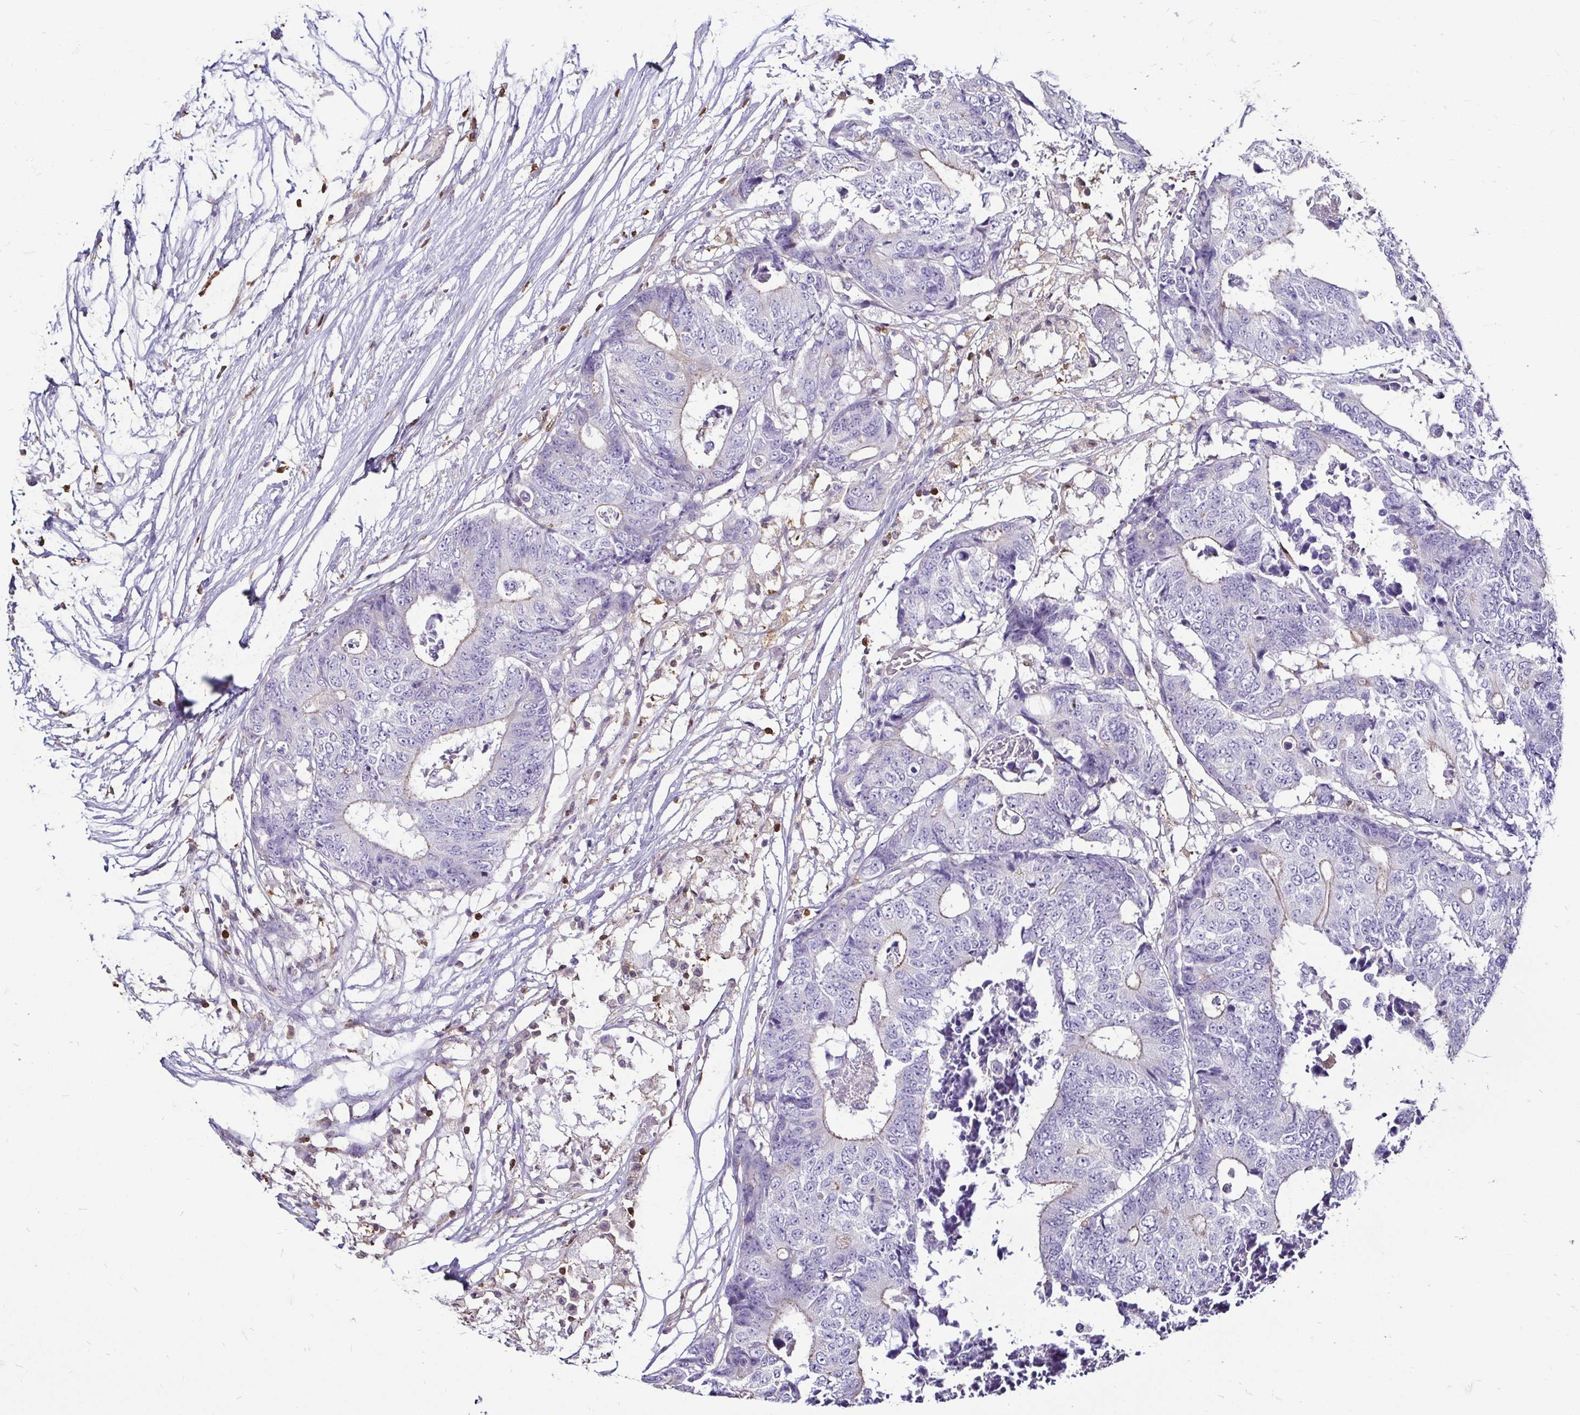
{"staining": {"intensity": "weak", "quantity": "<25%", "location": "cytoplasmic/membranous"}, "tissue": "colorectal cancer", "cell_type": "Tumor cells", "image_type": "cancer", "snomed": [{"axis": "morphology", "description": "Adenocarcinoma, NOS"}, {"axis": "topography", "description": "Colon"}], "caption": "Tumor cells are negative for protein expression in human colorectal cancer (adenocarcinoma).", "gene": "ZFP1", "patient": {"sex": "female", "age": 48}}